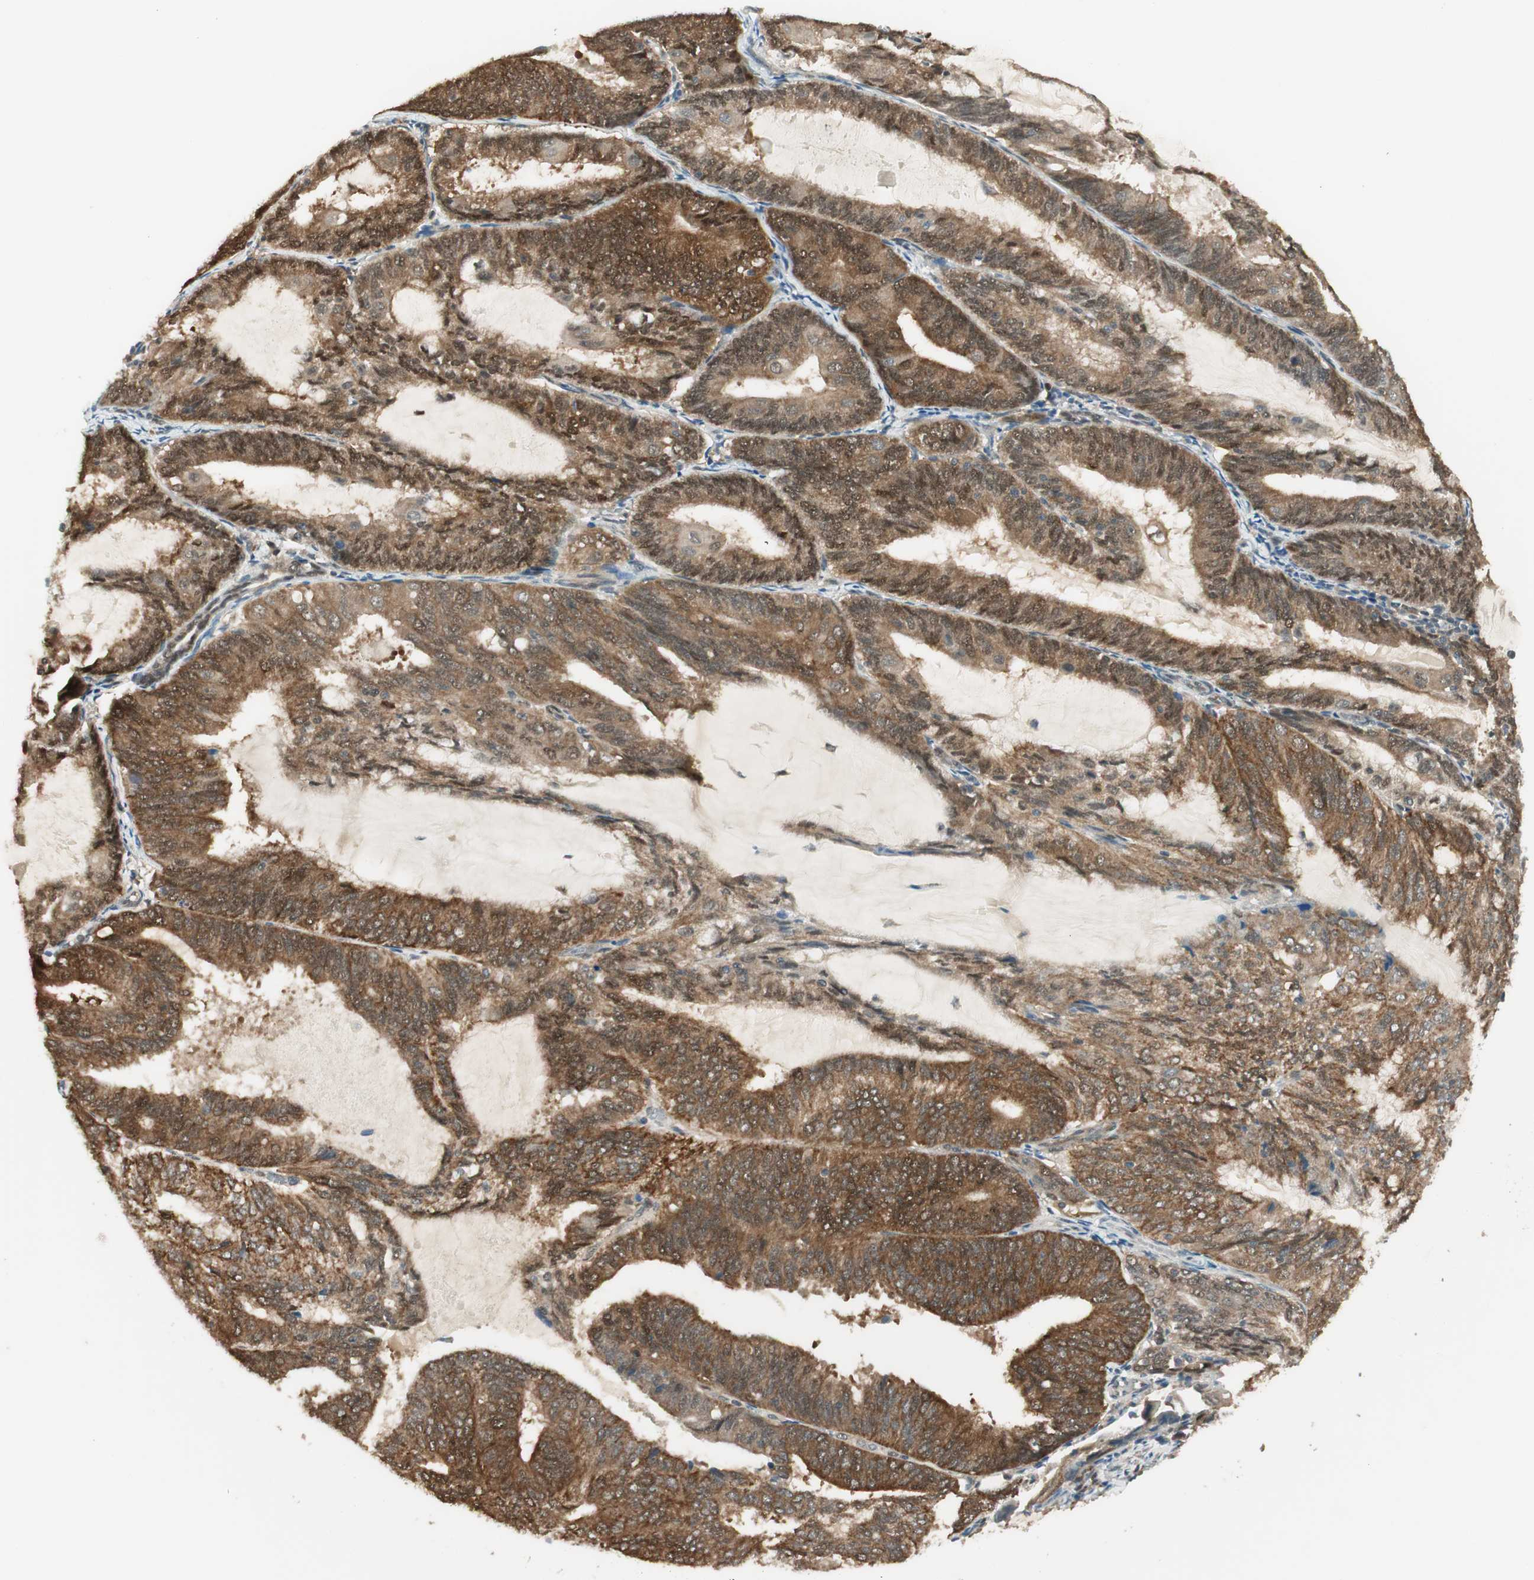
{"staining": {"intensity": "moderate", "quantity": "25%-75%", "location": "cytoplasmic/membranous"}, "tissue": "endometrial cancer", "cell_type": "Tumor cells", "image_type": "cancer", "snomed": [{"axis": "morphology", "description": "Adenocarcinoma, NOS"}, {"axis": "topography", "description": "Endometrium"}], "caption": "Immunohistochemistry (IHC) of human endometrial cancer shows medium levels of moderate cytoplasmic/membranous staining in about 25%-75% of tumor cells. The protein of interest is stained brown, and the nuclei are stained in blue (DAB IHC with brightfield microscopy, high magnification).", "gene": "IPO5", "patient": {"sex": "female", "age": 81}}